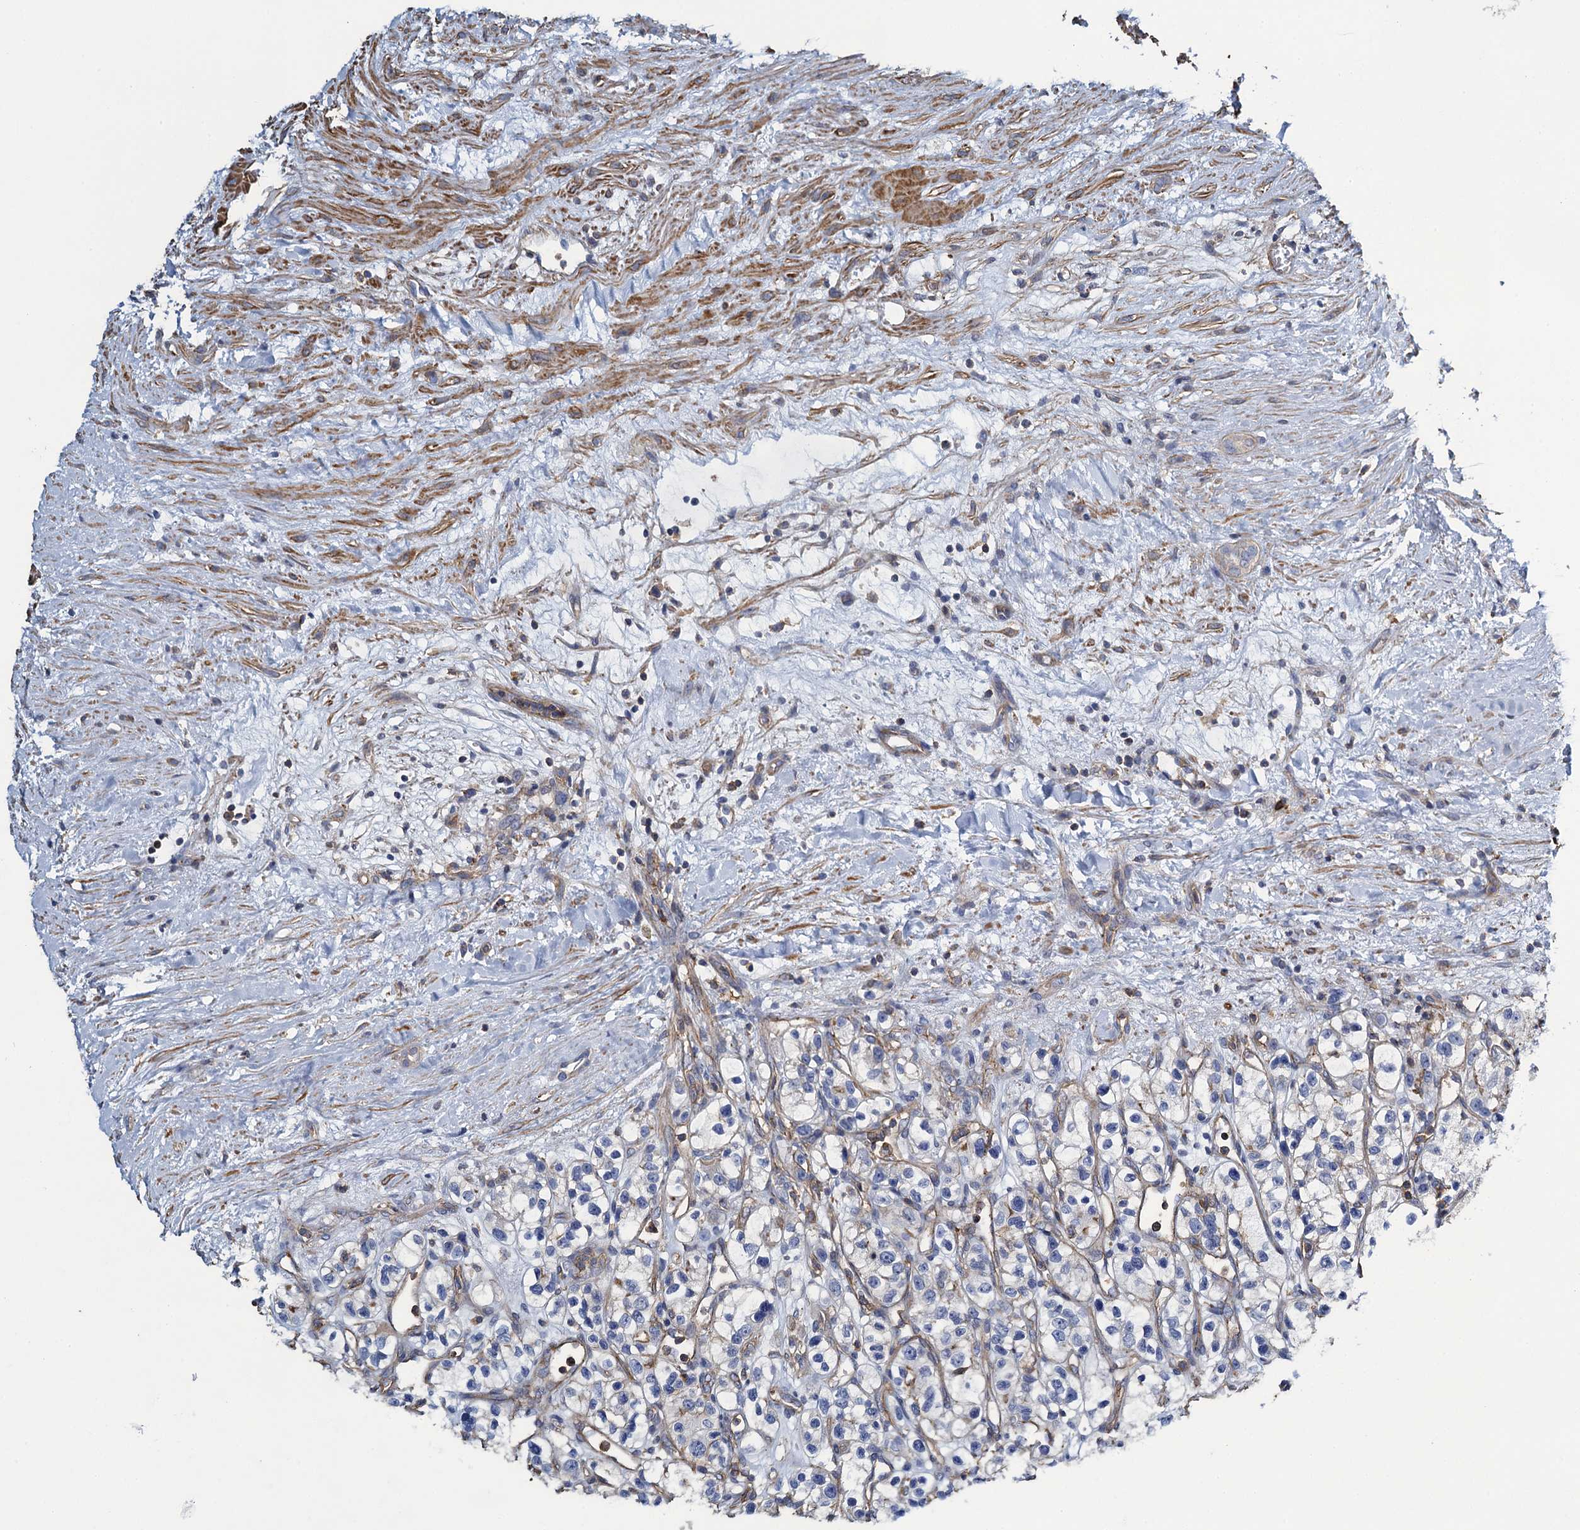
{"staining": {"intensity": "negative", "quantity": "none", "location": "none"}, "tissue": "renal cancer", "cell_type": "Tumor cells", "image_type": "cancer", "snomed": [{"axis": "morphology", "description": "Adenocarcinoma, NOS"}, {"axis": "topography", "description": "Kidney"}], "caption": "This is a micrograph of IHC staining of renal cancer (adenocarcinoma), which shows no staining in tumor cells. The staining is performed using DAB brown chromogen with nuclei counter-stained in using hematoxylin.", "gene": "PROSER2", "patient": {"sex": "female", "age": 57}}